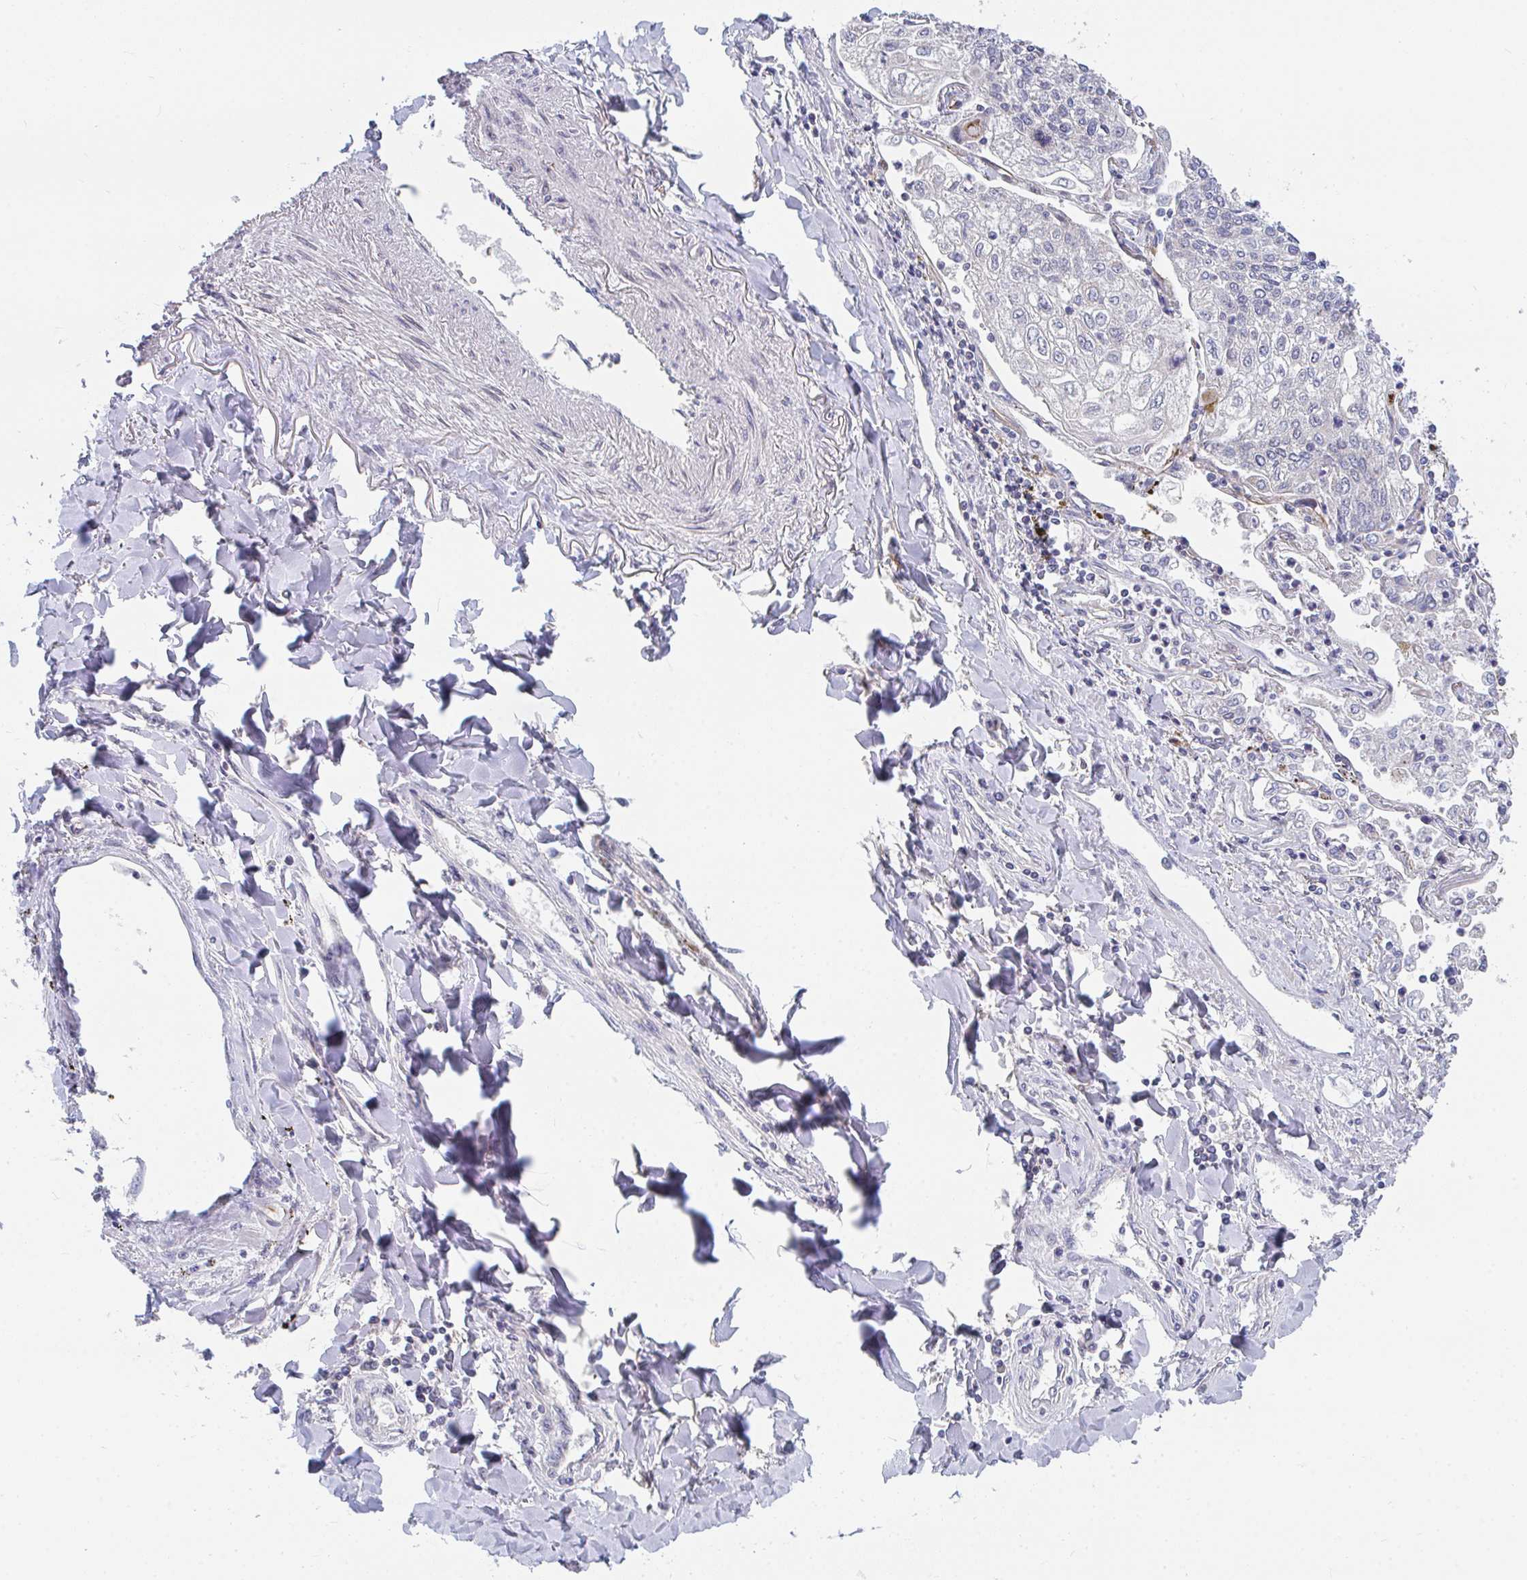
{"staining": {"intensity": "negative", "quantity": "none", "location": "none"}, "tissue": "lung cancer", "cell_type": "Tumor cells", "image_type": "cancer", "snomed": [{"axis": "morphology", "description": "Squamous cell carcinoma, NOS"}, {"axis": "topography", "description": "Lung"}], "caption": "Lung cancer was stained to show a protein in brown. There is no significant staining in tumor cells.", "gene": "EIF1AD", "patient": {"sex": "male", "age": 74}}